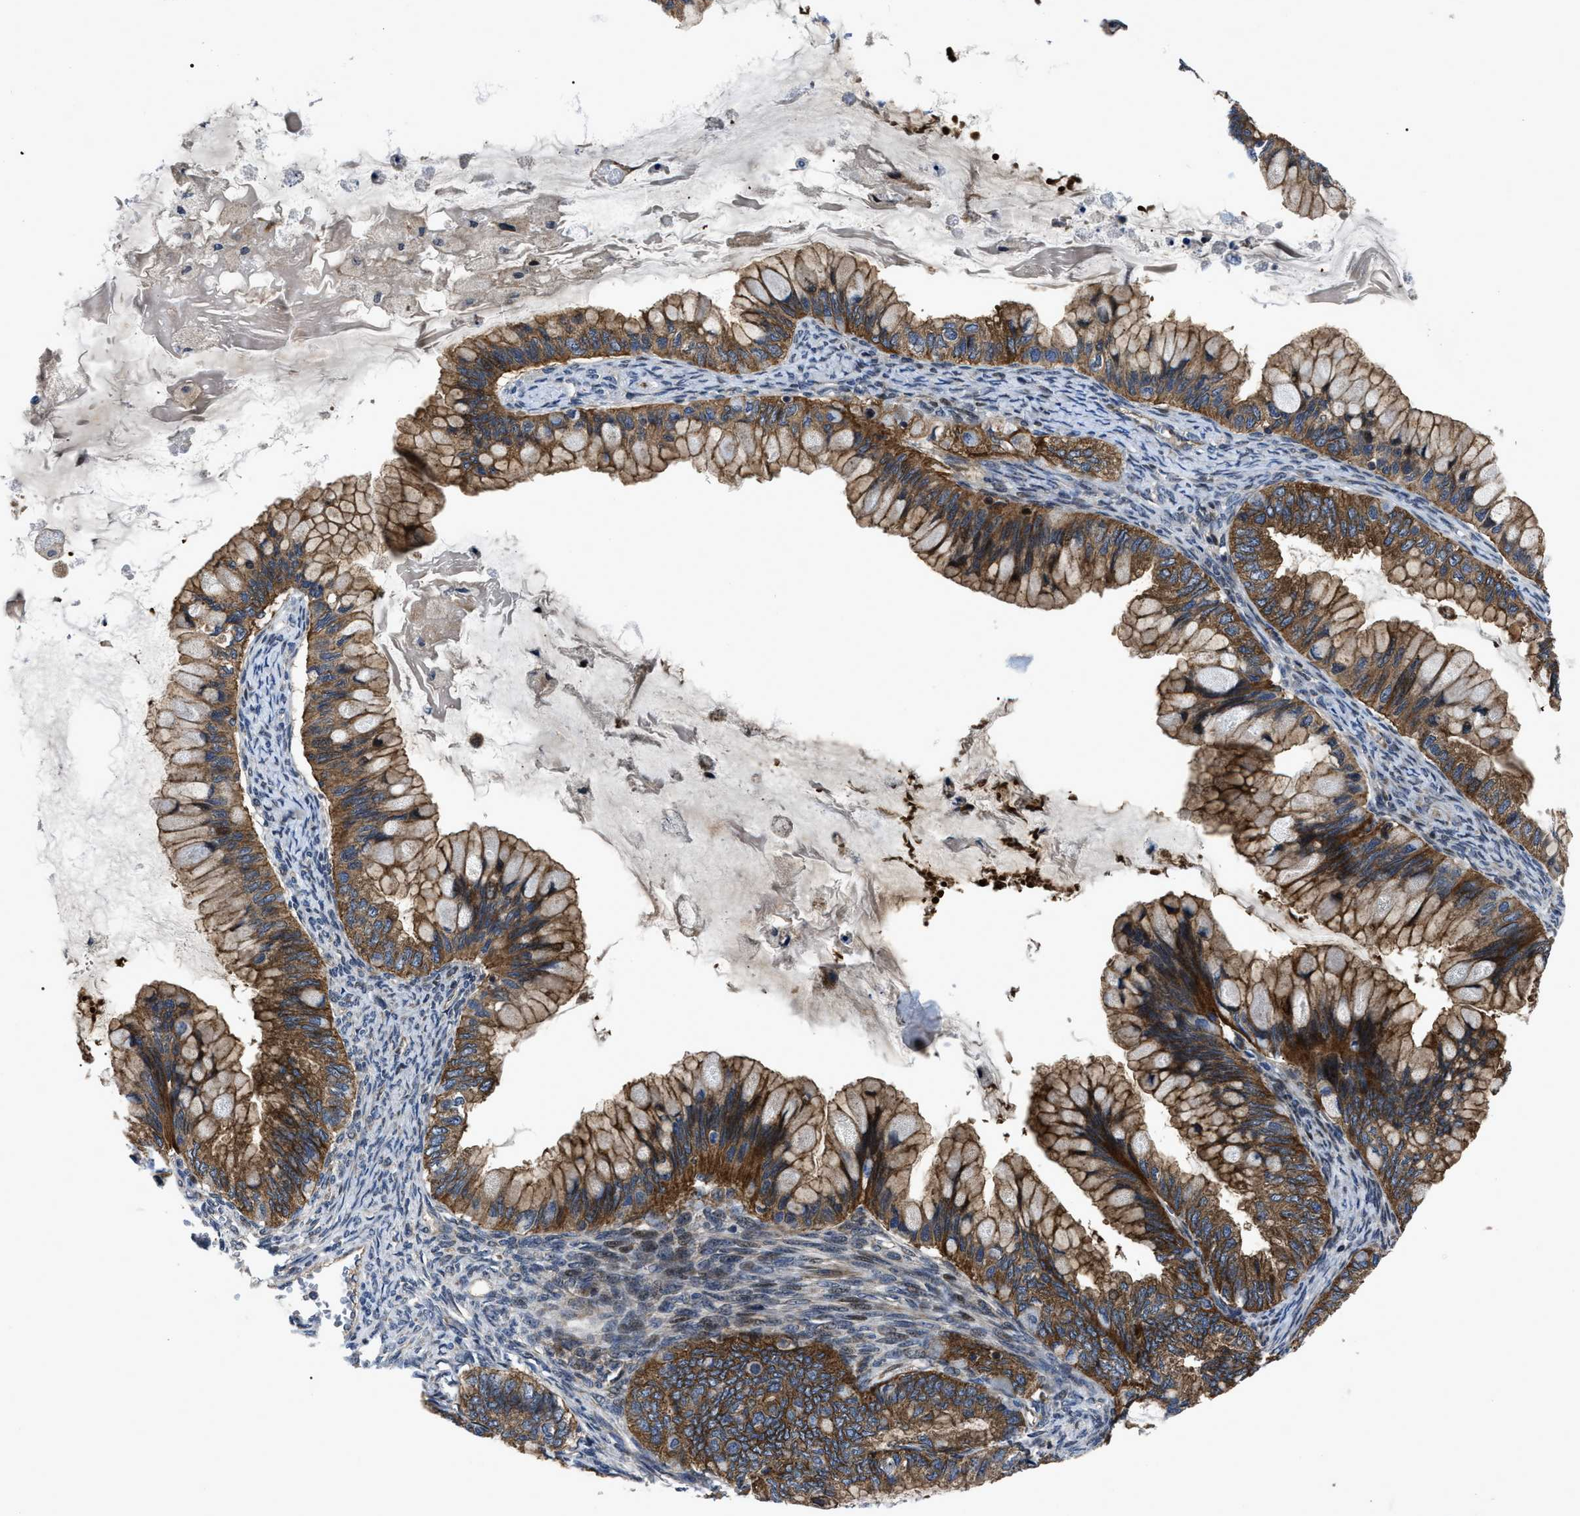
{"staining": {"intensity": "strong", "quantity": ">75%", "location": "cytoplasmic/membranous"}, "tissue": "ovarian cancer", "cell_type": "Tumor cells", "image_type": "cancer", "snomed": [{"axis": "morphology", "description": "Cystadenocarcinoma, mucinous, NOS"}, {"axis": "topography", "description": "Ovary"}], "caption": "Immunohistochemistry (IHC) image of neoplastic tissue: human ovarian mucinous cystadenocarcinoma stained using immunohistochemistry (IHC) shows high levels of strong protein expression localized specifically in the cytoplasmic/membranous of tumor cells, appearing as a cytoplasmic/membranous brown color.", "gene": "PPWD1", "patient": {"sex": "female", "age": 80}}